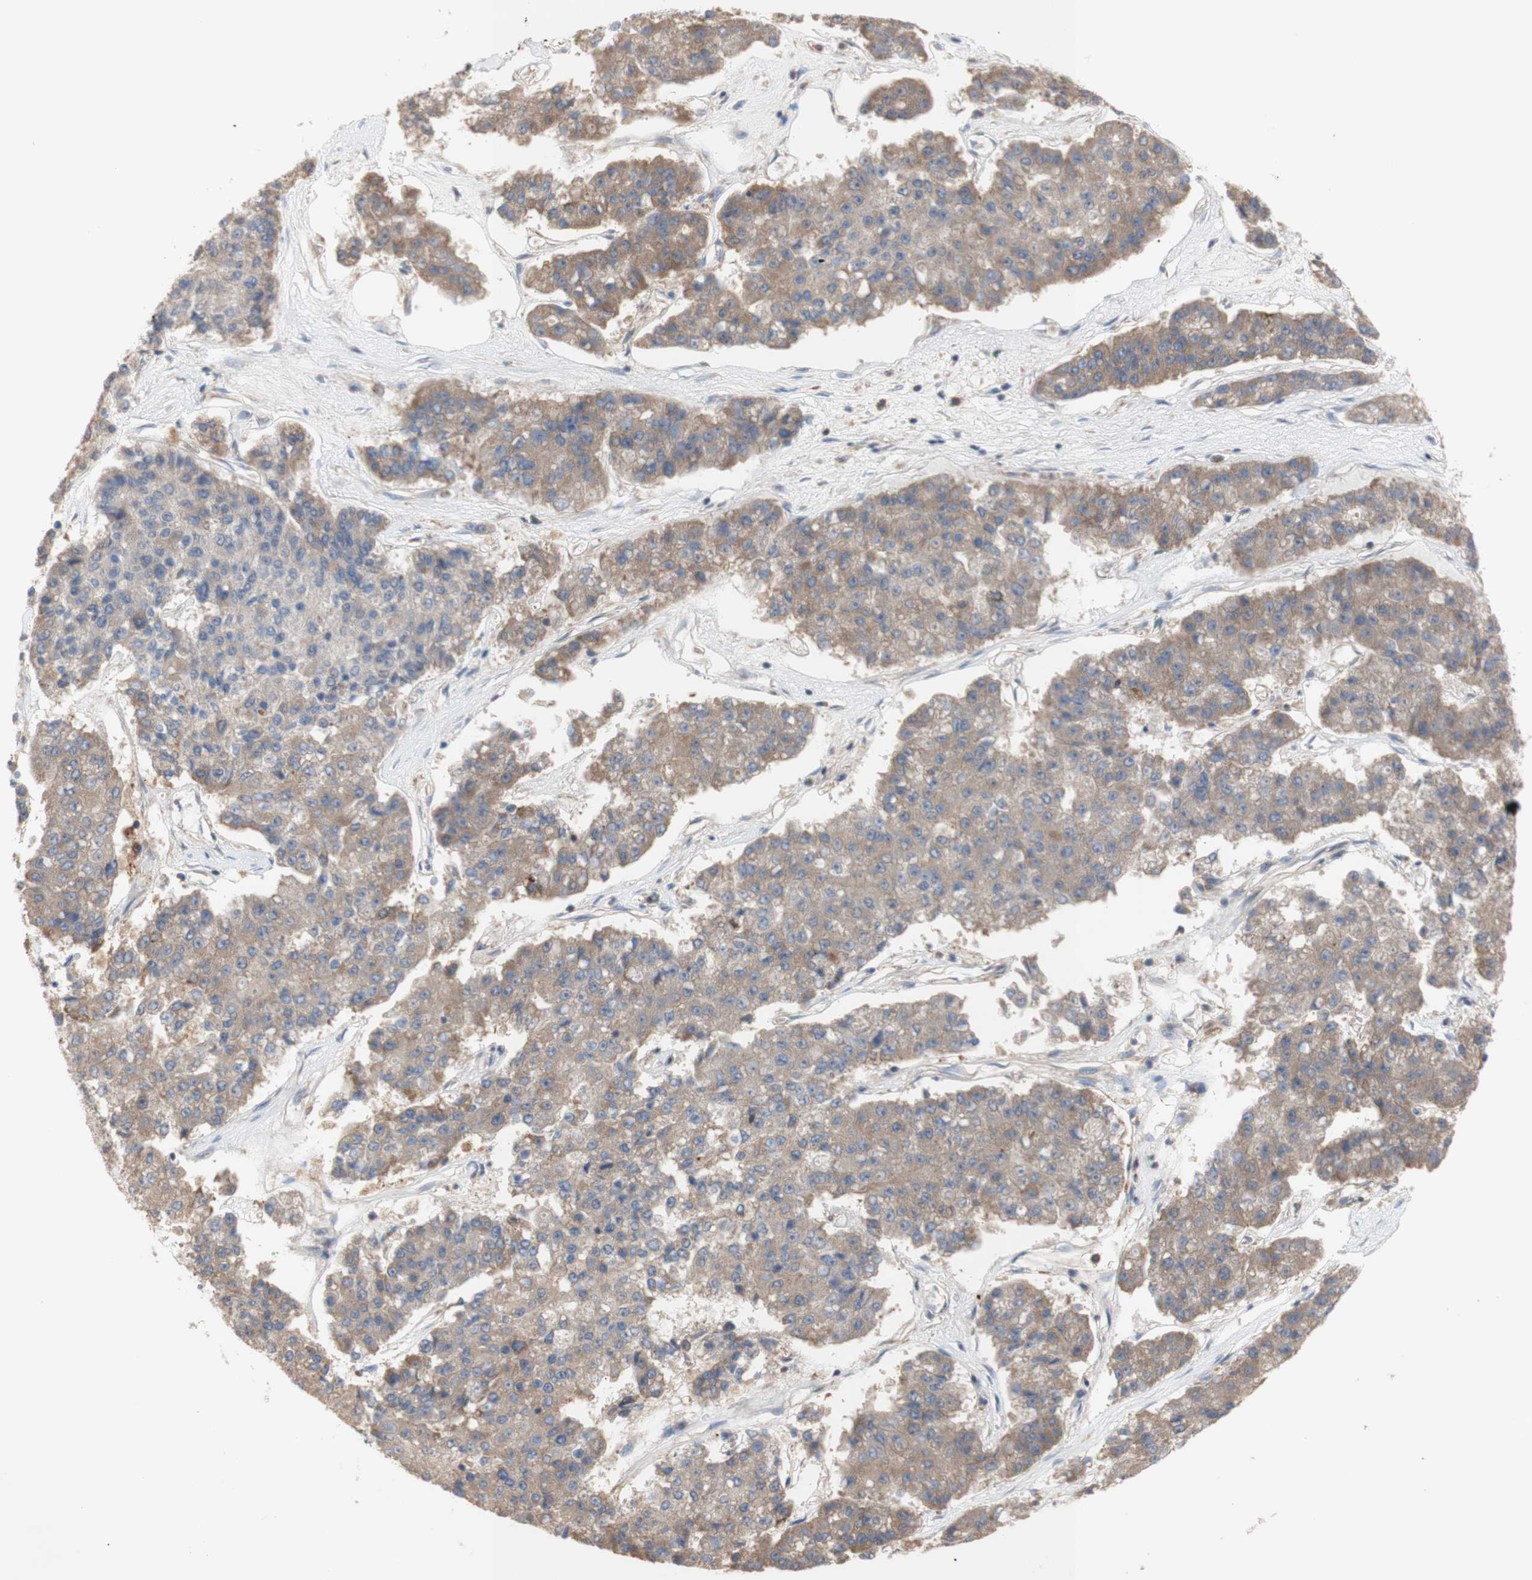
{"staining": {"intensity": "weak", "quantity": ">75%", "location": "cytoplasmic/membranous"}, "tissue": "pancreatic cancer", "cell_type": "Tumor cells", "image_type": "cancer", "snomed": [{"axis": "morphology", "description": "Adenocarcinoma, NOS"}, {"axis": "topography", "description": "Pancreas"}], "caption": "Immunohistochemical staining of human pancreatic cancer displays low levels of weak cytoplasmic/membranous protein positivity in about >75% of tumor cells.", "gene": "IKBKG", "patient": {"sex": "male", "age": 50}}